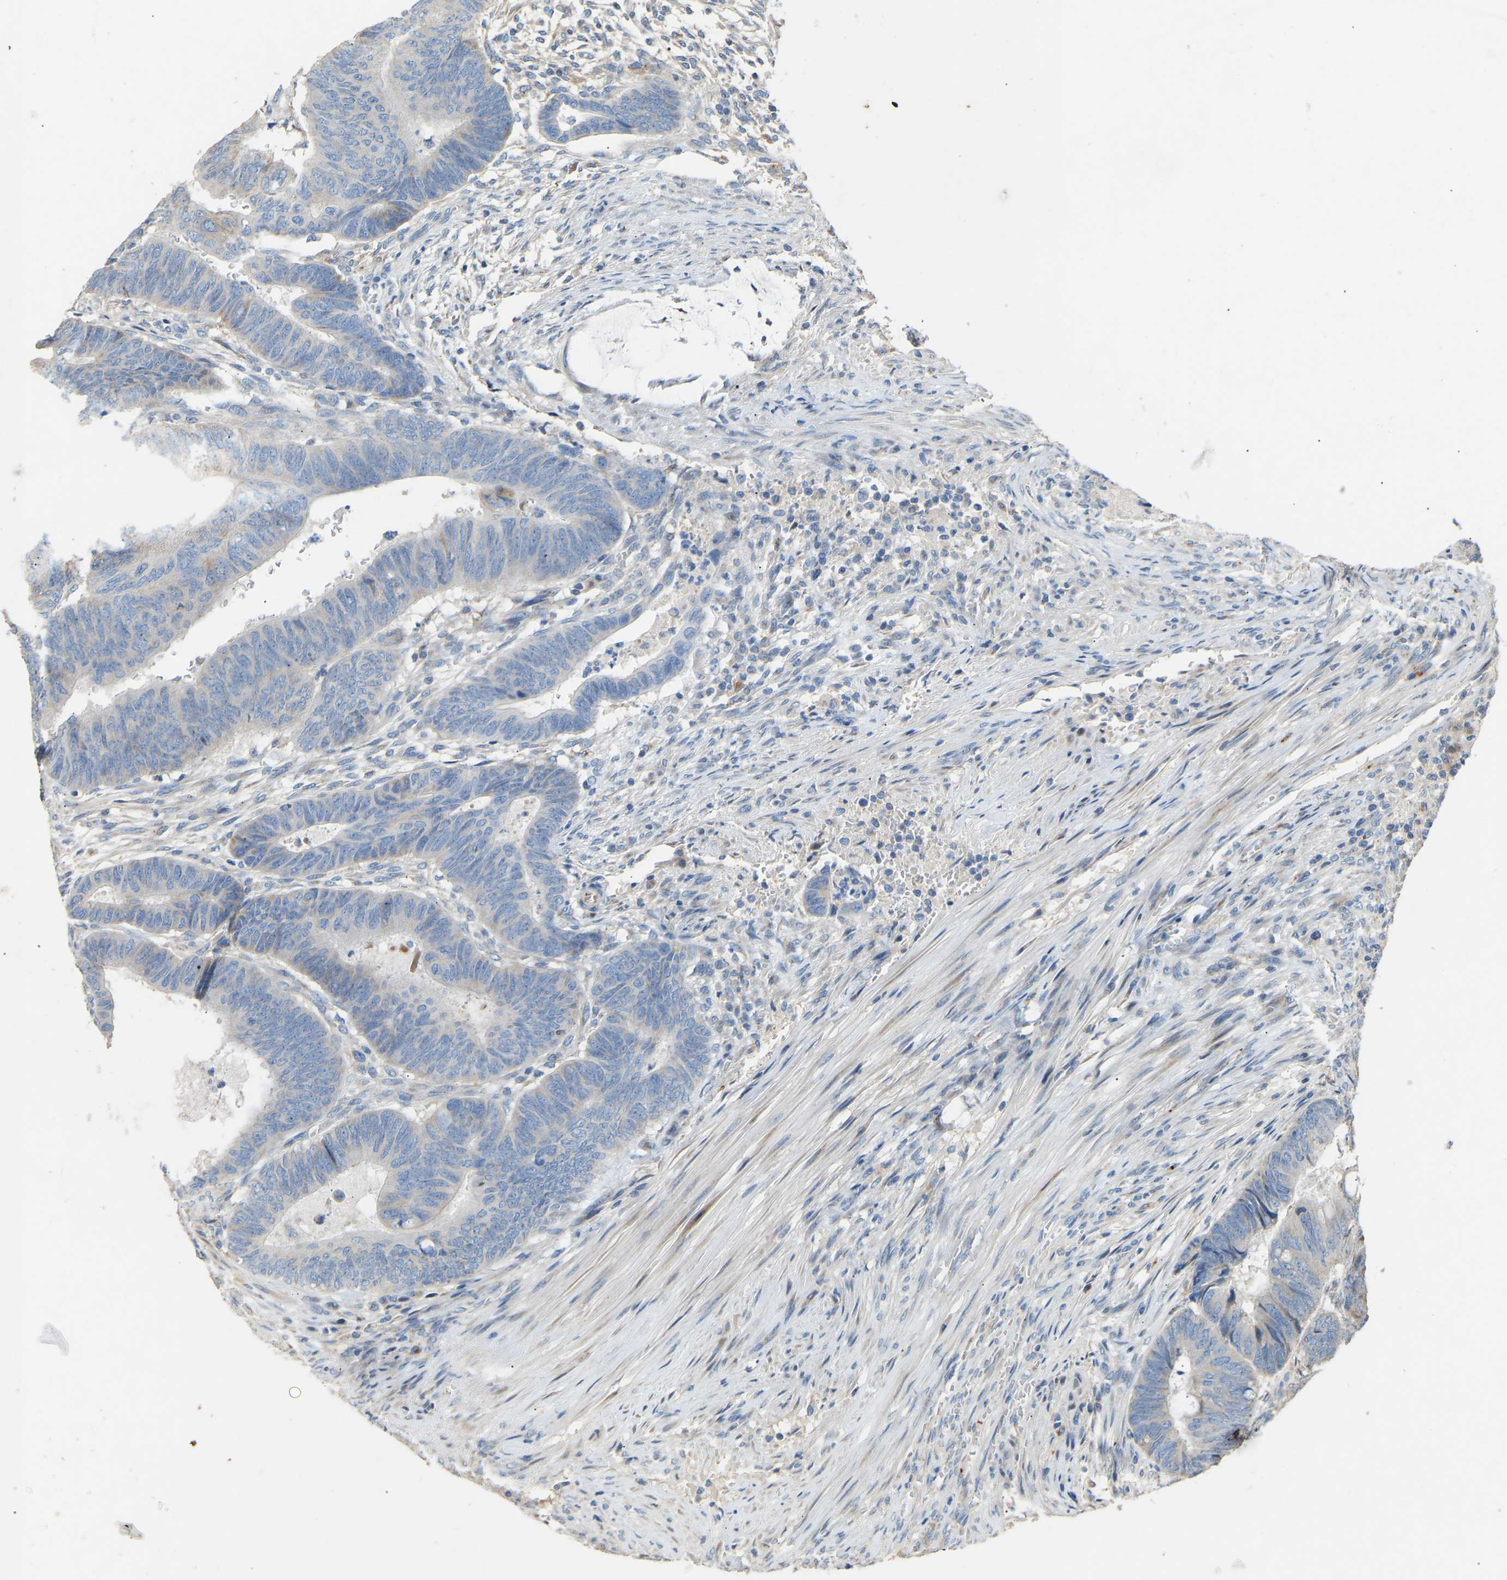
{"staining": {"intensity": "negative", "quantity": "none", "location": "none"}, "tissue": "colorectal cancer", "cell_type": "Tumor cells", "image_type": "cancer", "snomed": [{"axis": "morphology", "description": "Normal tissue, NOS"}, {"axis": "morphology", "description": "Adenocarcinoma, NOS"}, {"axis": "topography", "description": "Rectum"}, {"axis": "topography", "description": "Peripheral nerve tissue"}], "caption": "Immunohistochemistry (IHC) of colorectal adenocarcinoma shows no staining in tumor cells.", "gene": "RGP1", "patient": {"sex": "male", "age": 92}}